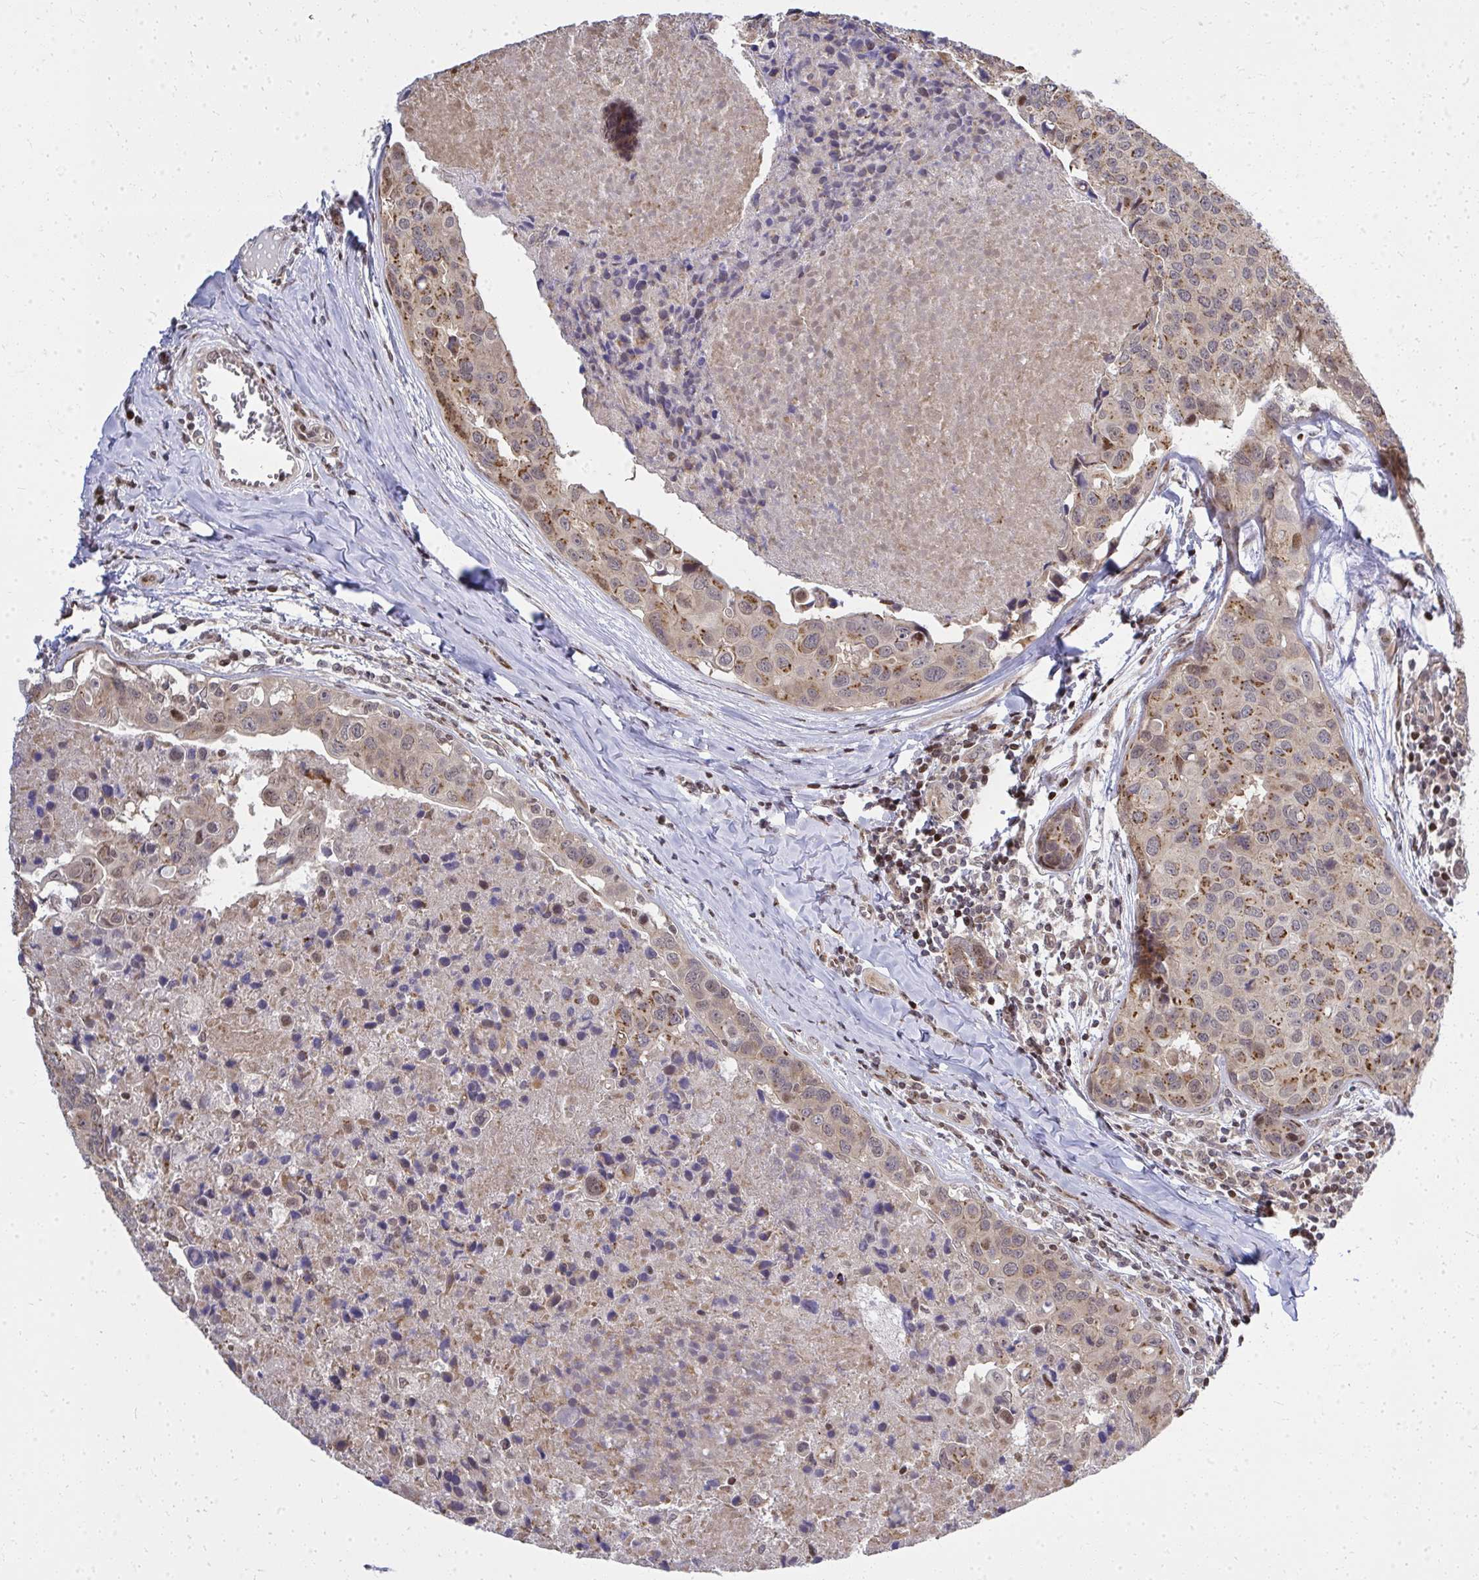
{"staining": {"intensity": "moderate", "quantity": ">75%", "location": "cytoplasmic/membranous"}, "tissue": "breast cancer", "cell_type": "Tumor cells", "image_type": "cancer", "snomed": [{"axis": "morphology", "description": "Duct carcinoma"}, {"axis": "topography", "description": "Breast"}], "caption": "Brown immunohistochemical staining in human breast cancer reveals moderate cytoplasmic/membranous positivity in approximately >75% of tumor cells.", "gene": "PIGY", "patient": {"sex": "female", "age": 24}}